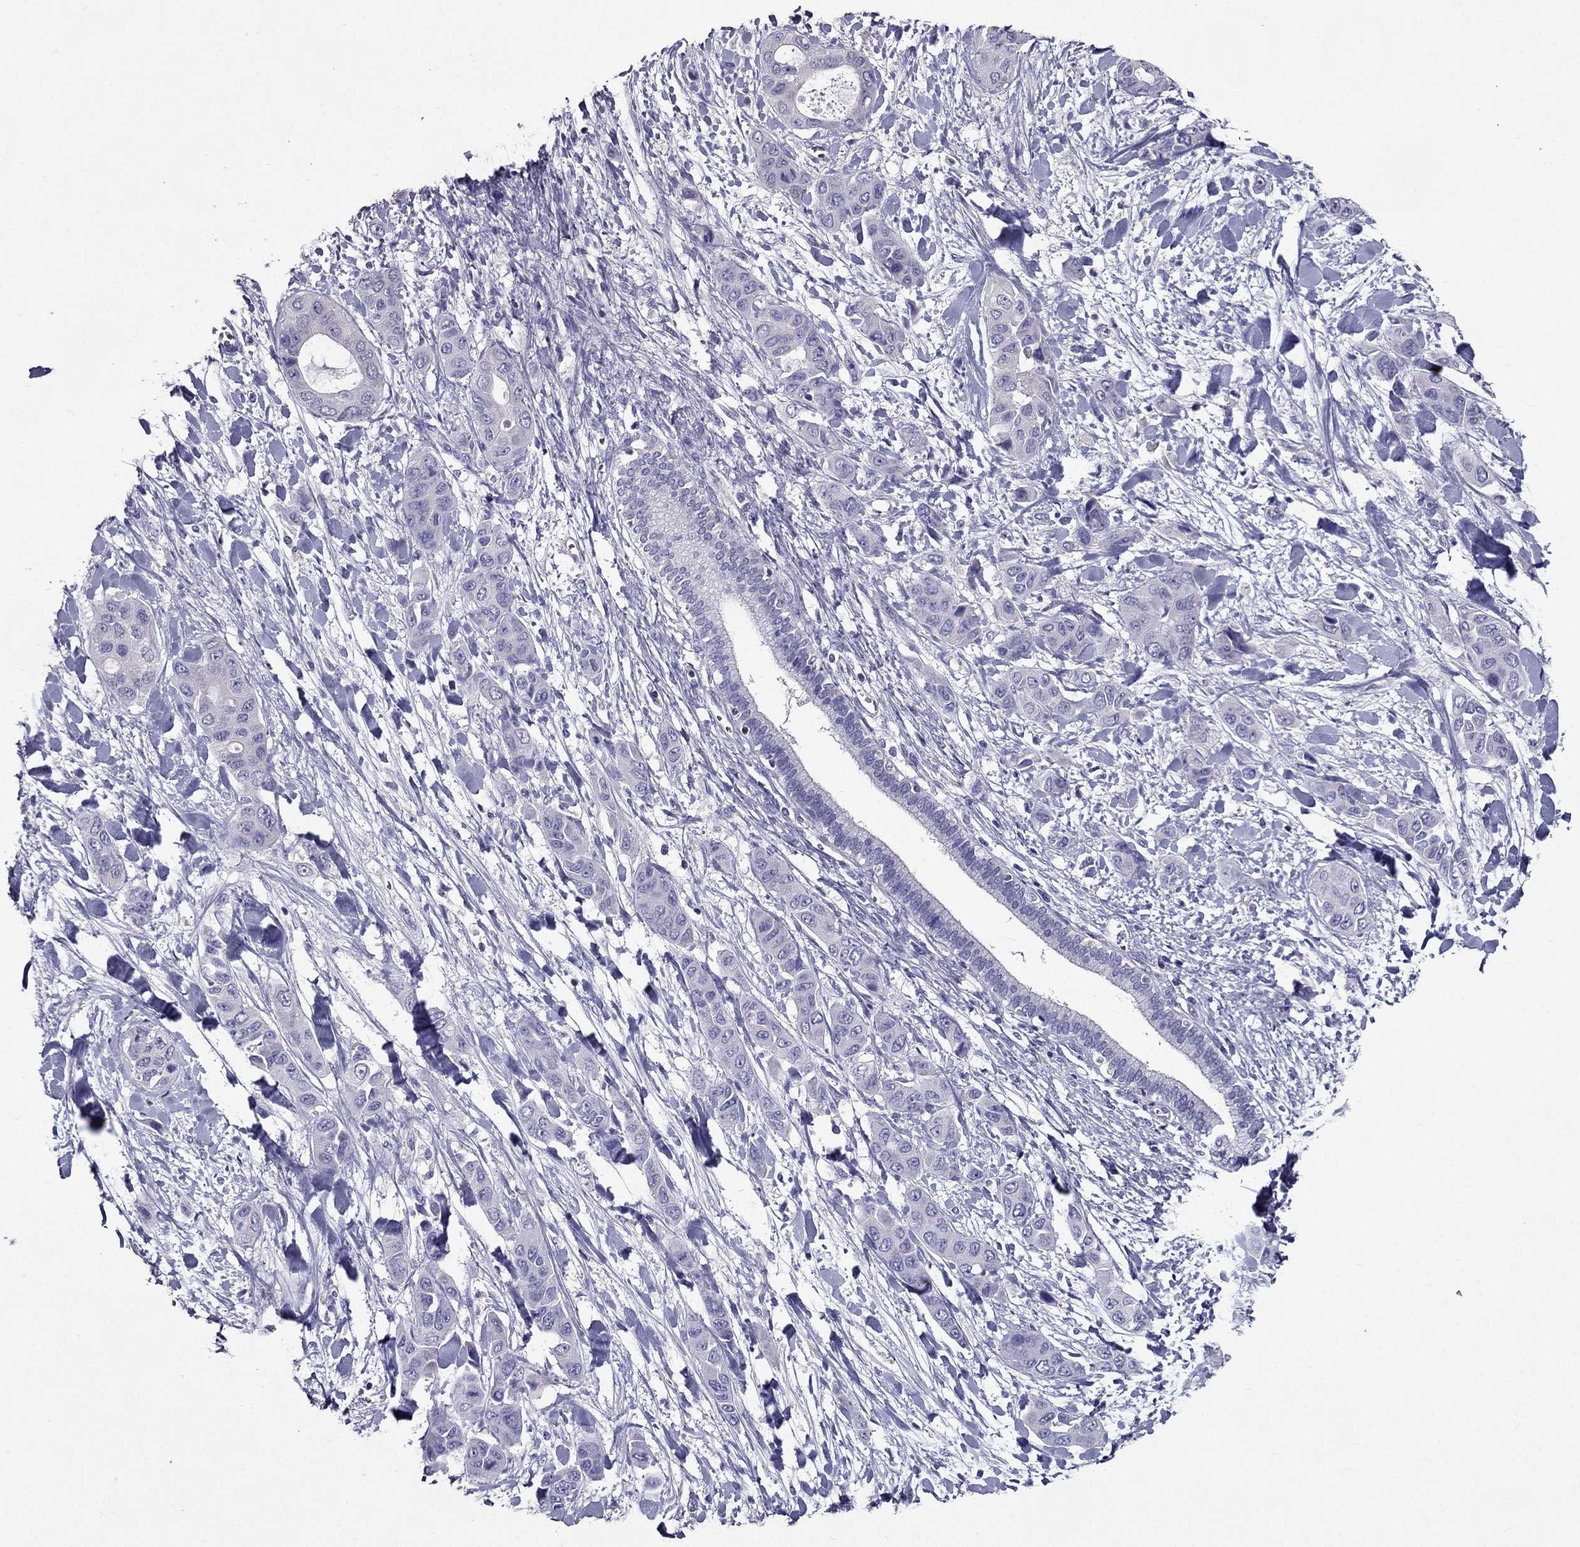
{"staining": {"intensity": "negative", "quantity": "none", "location": "none"}, "tissue": "liver cancer", "cell_type": "Tumor cells", "image_type": "cancer", "snomed": [{"axis": "morphology", "description": "Cholangiocarcinoma"}, {"axis": "topography", "description": "Liver"}], "caption": "Liver cancer (cholangiocarcinoma) stained for a protein using immunohistochemistry displays no expression tumor cells.", "gene": "AAK1", "patient": {"sex": "female", "age": 52}}